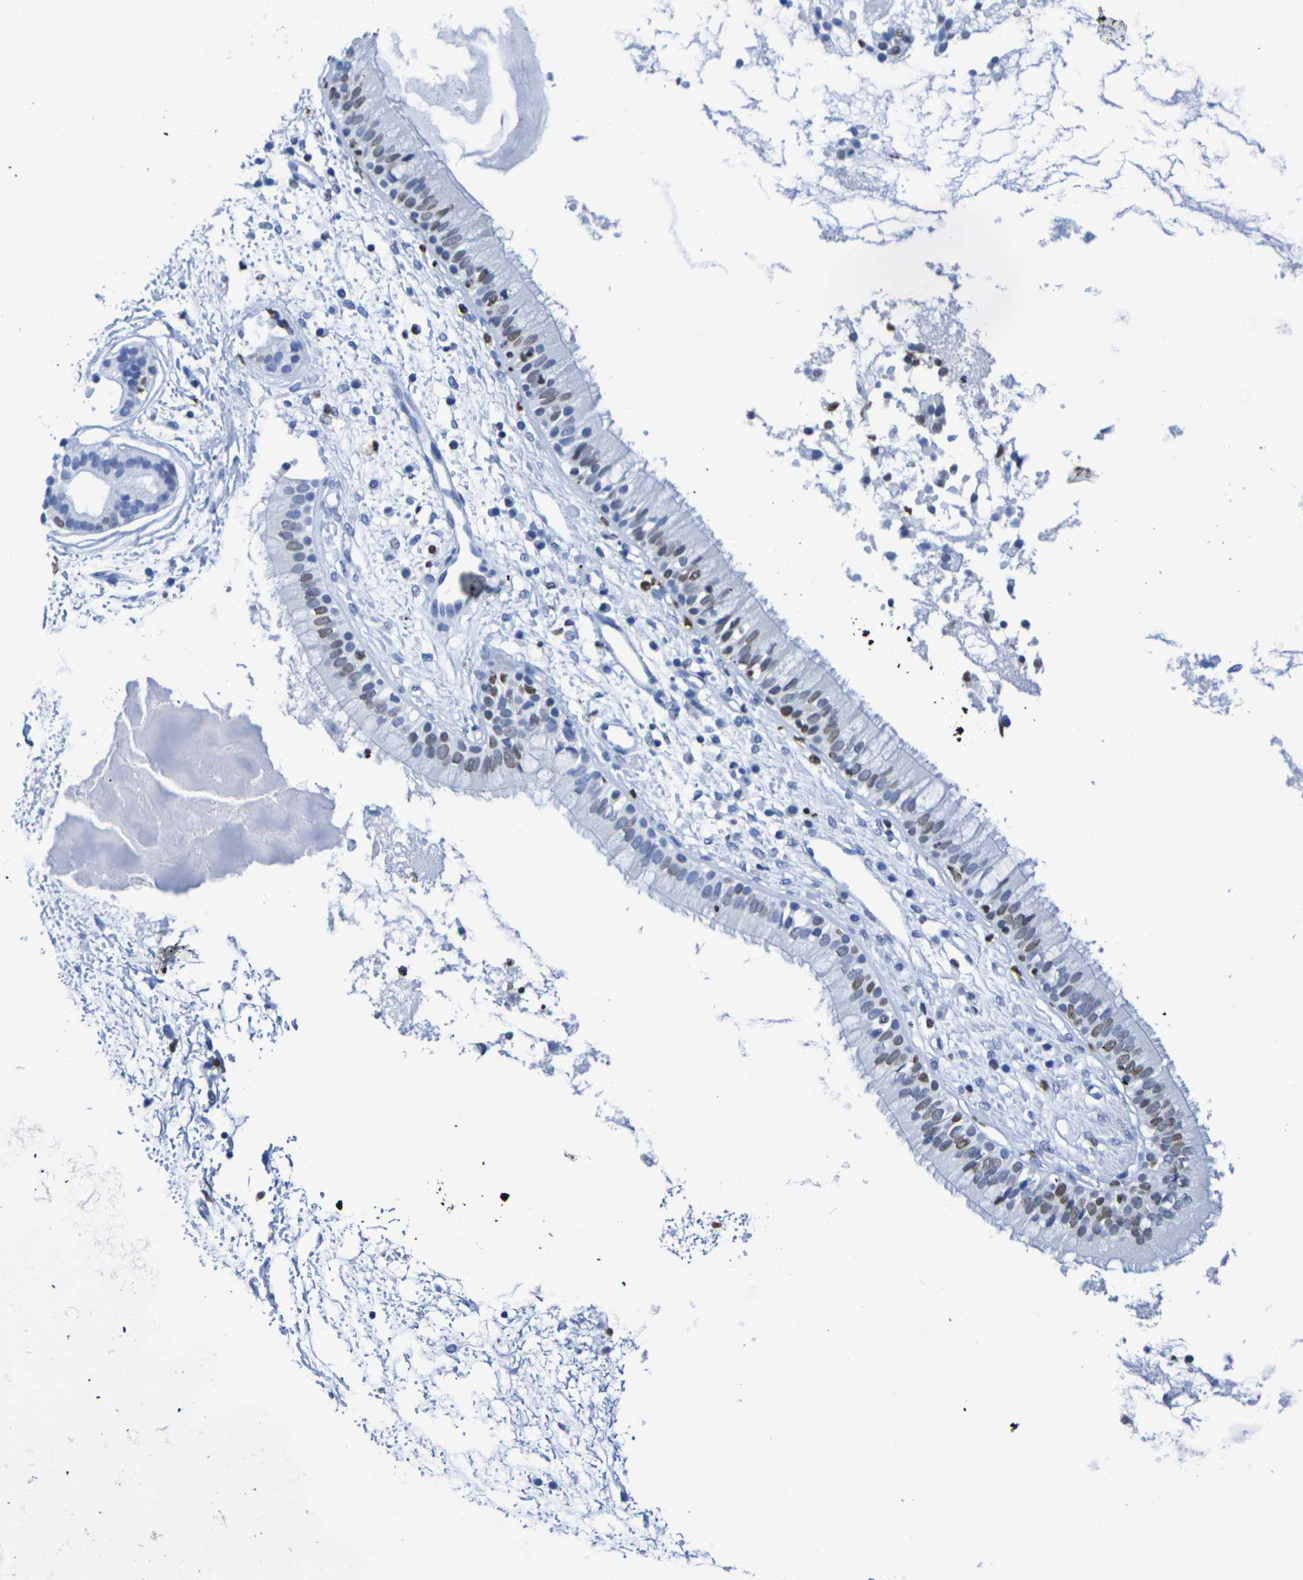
{"staining": {"intensity": "strong", "quantity": "<25%", "location": "nuclear"}, "tissue": "nasopharynx", "cell_type": "Respiratory epithelial cells", "image_type": "normal", "snomed": [{"axis": "morphology", "description": "Normal tissue, NOS"}, {"axis": "topography", "description": "Nasopharynx"}], "caption": "Protein staining of benign nasopharynx demonstrates strong nuclear expression in about <25% of respiratory epithelial cells.", "gene": "H1", "patient": {"sex": "male", "age": 21}}